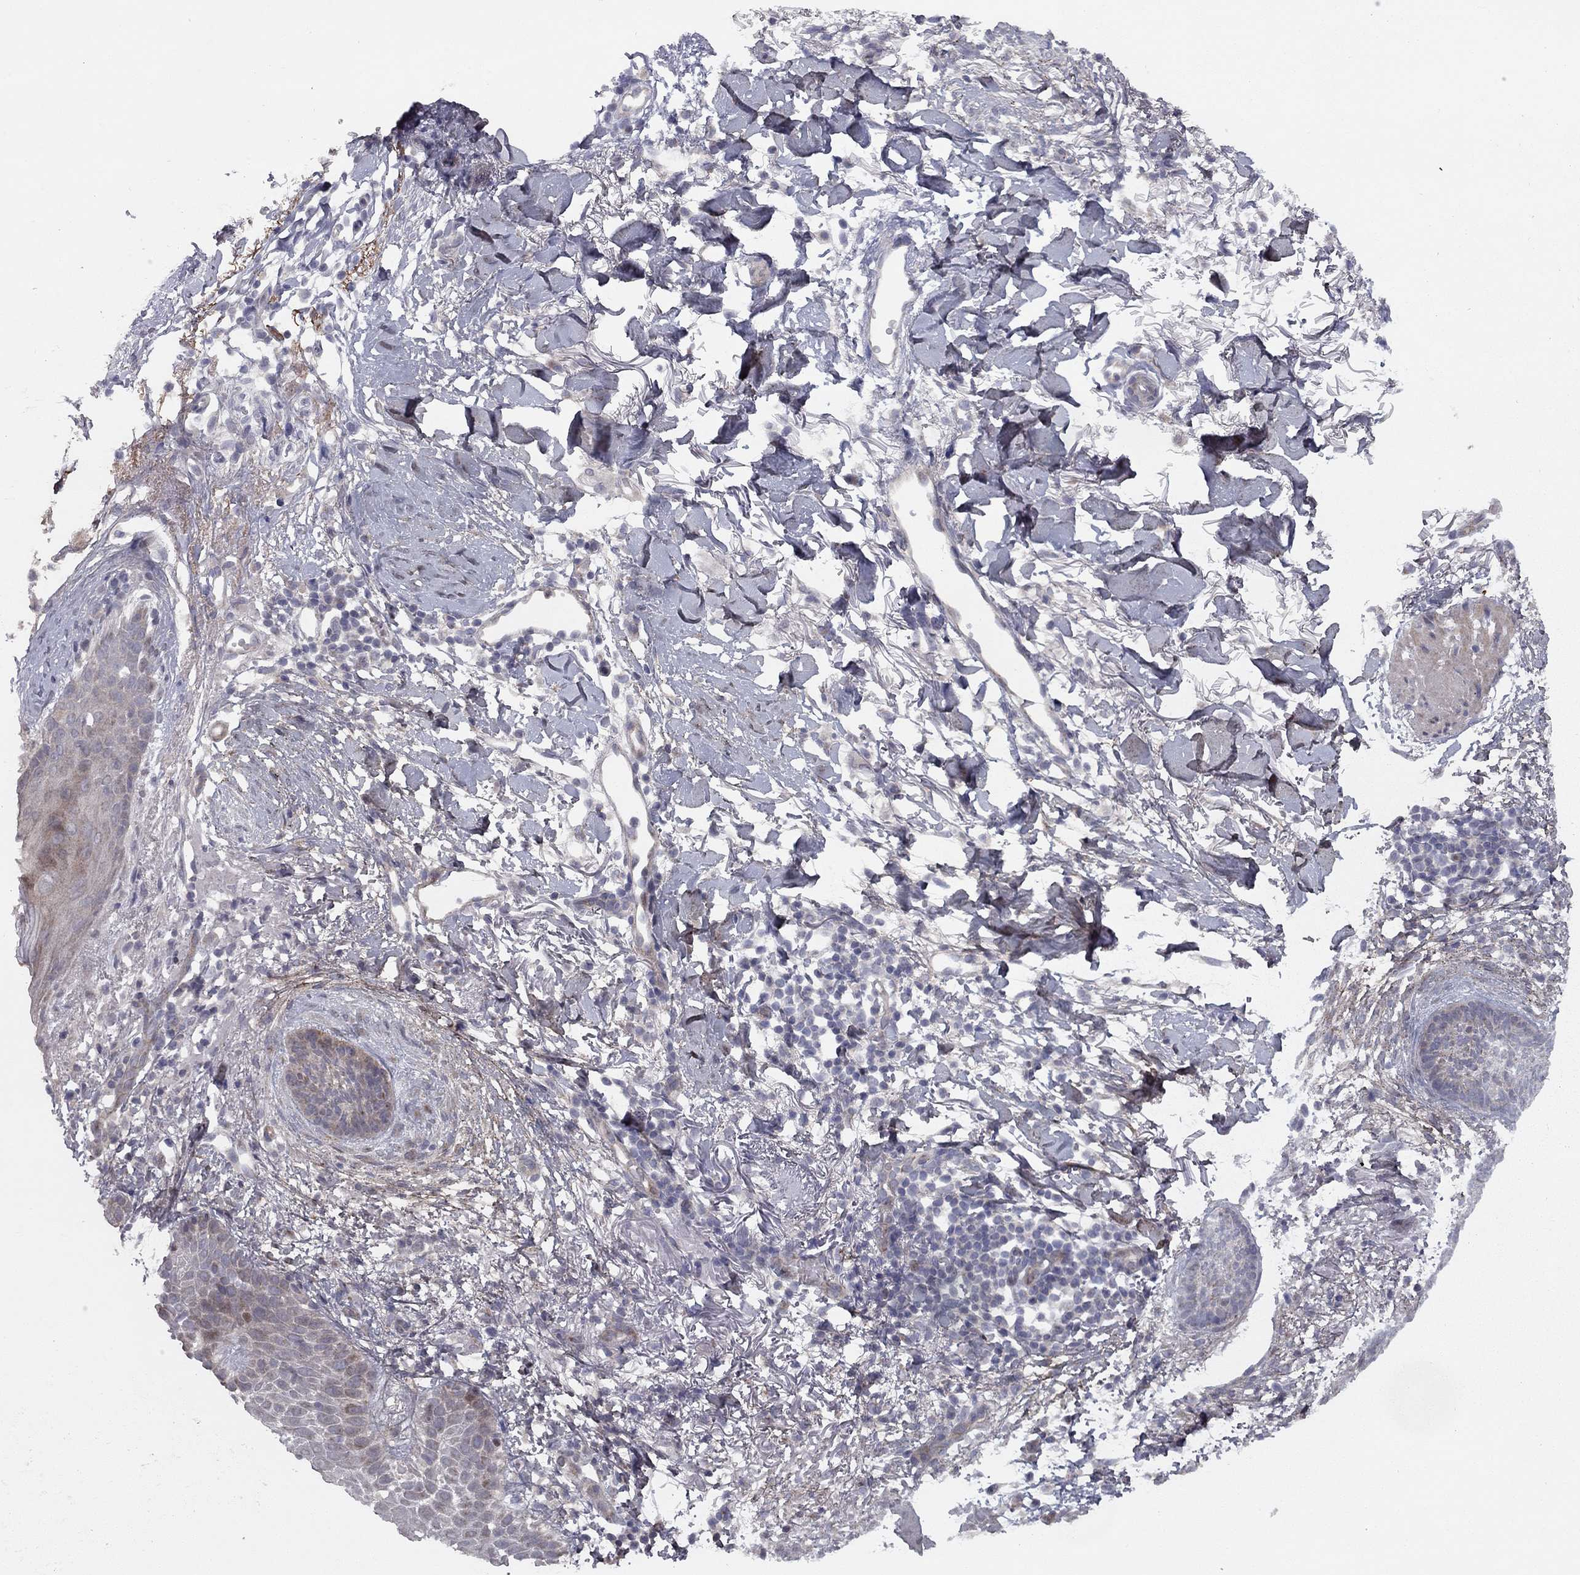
{"staining": {"intensity": "negative", "quantity": "none", "location": "none"}, "tissue": "skin cancer", "cell_type": "Tumor cells", "image_type": "cancer", "snomed": [{"axis": "morphology", "description": "Normal tissue, NOS"}, {"axis": "morphology", "description": "Basal cell carcinoma"}, {"axis": "topography", "description": "Skin"}], "caption": "DAB (3,3'-diaminobenzidine) immunohistochemical staining of skin cancer demonstrates no significant positivity in tumor cells.", "gene": "DUSP7", "patient": {"sex": "male", "age": 84}}